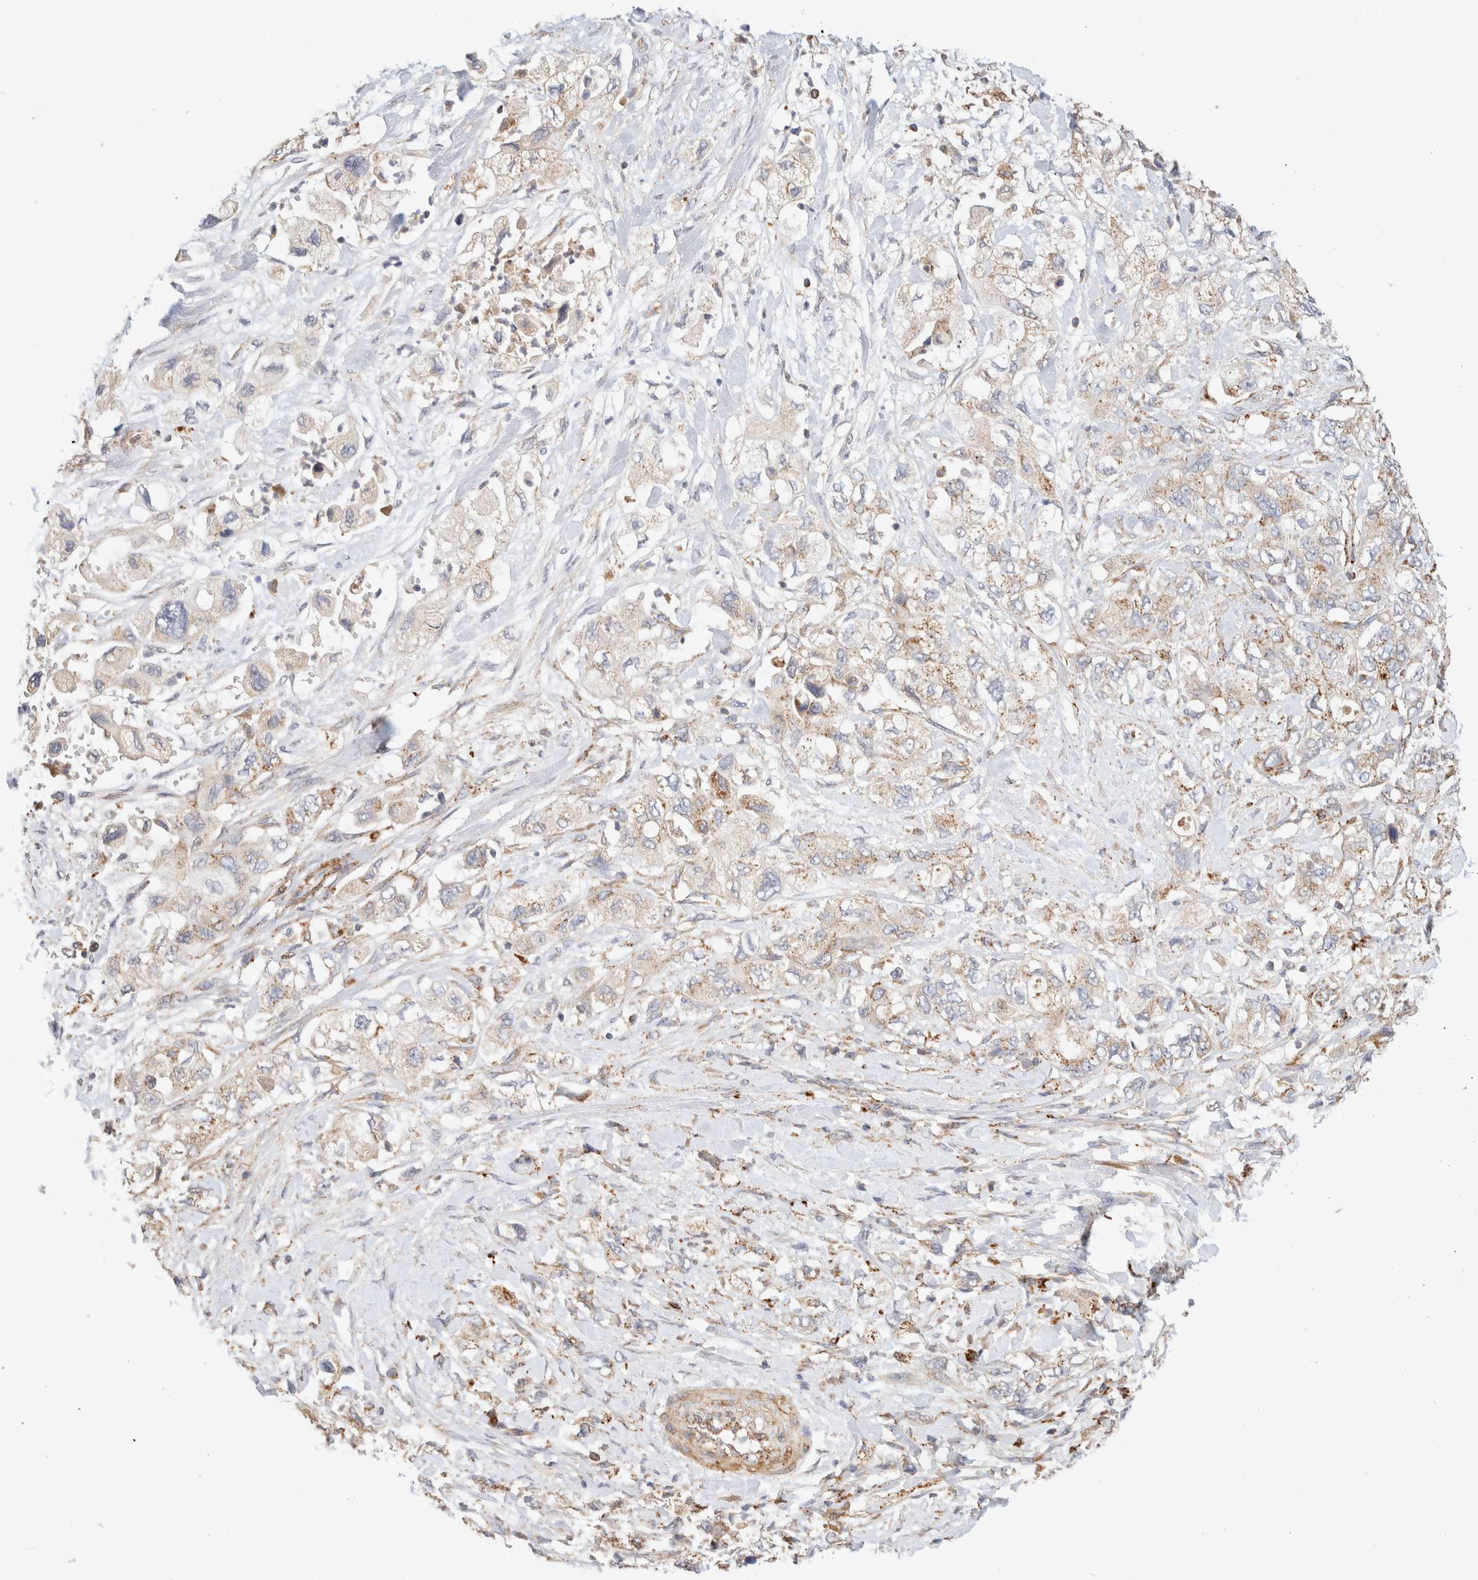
{"staining": {"intensity": "moderate", "quantity": "<25%", "location": "cytoplasmic/membranous"}, "tissue": "pancreatic cancer", "cell_type": "Tumor cells", "image_type": "cancer", "snomed": [{"axis": "morphology", "description": "Adenocarcinoma, NOS"}, {"axis": "topography", "description": "Pancreas"}], "caption": "A high-resolution micrograph shows immunohistochemistry (IHC) staining of pancreatic cancer (adenocarcinoma), which displays moderate cytoplasmic/membranous expression in approximately <25% of tumor cells. (DAB IHC, brown staining for protein, blue staining for nuclei).", "gene": "RABEPK", "patient": {"sex": "female", "age": 73}}